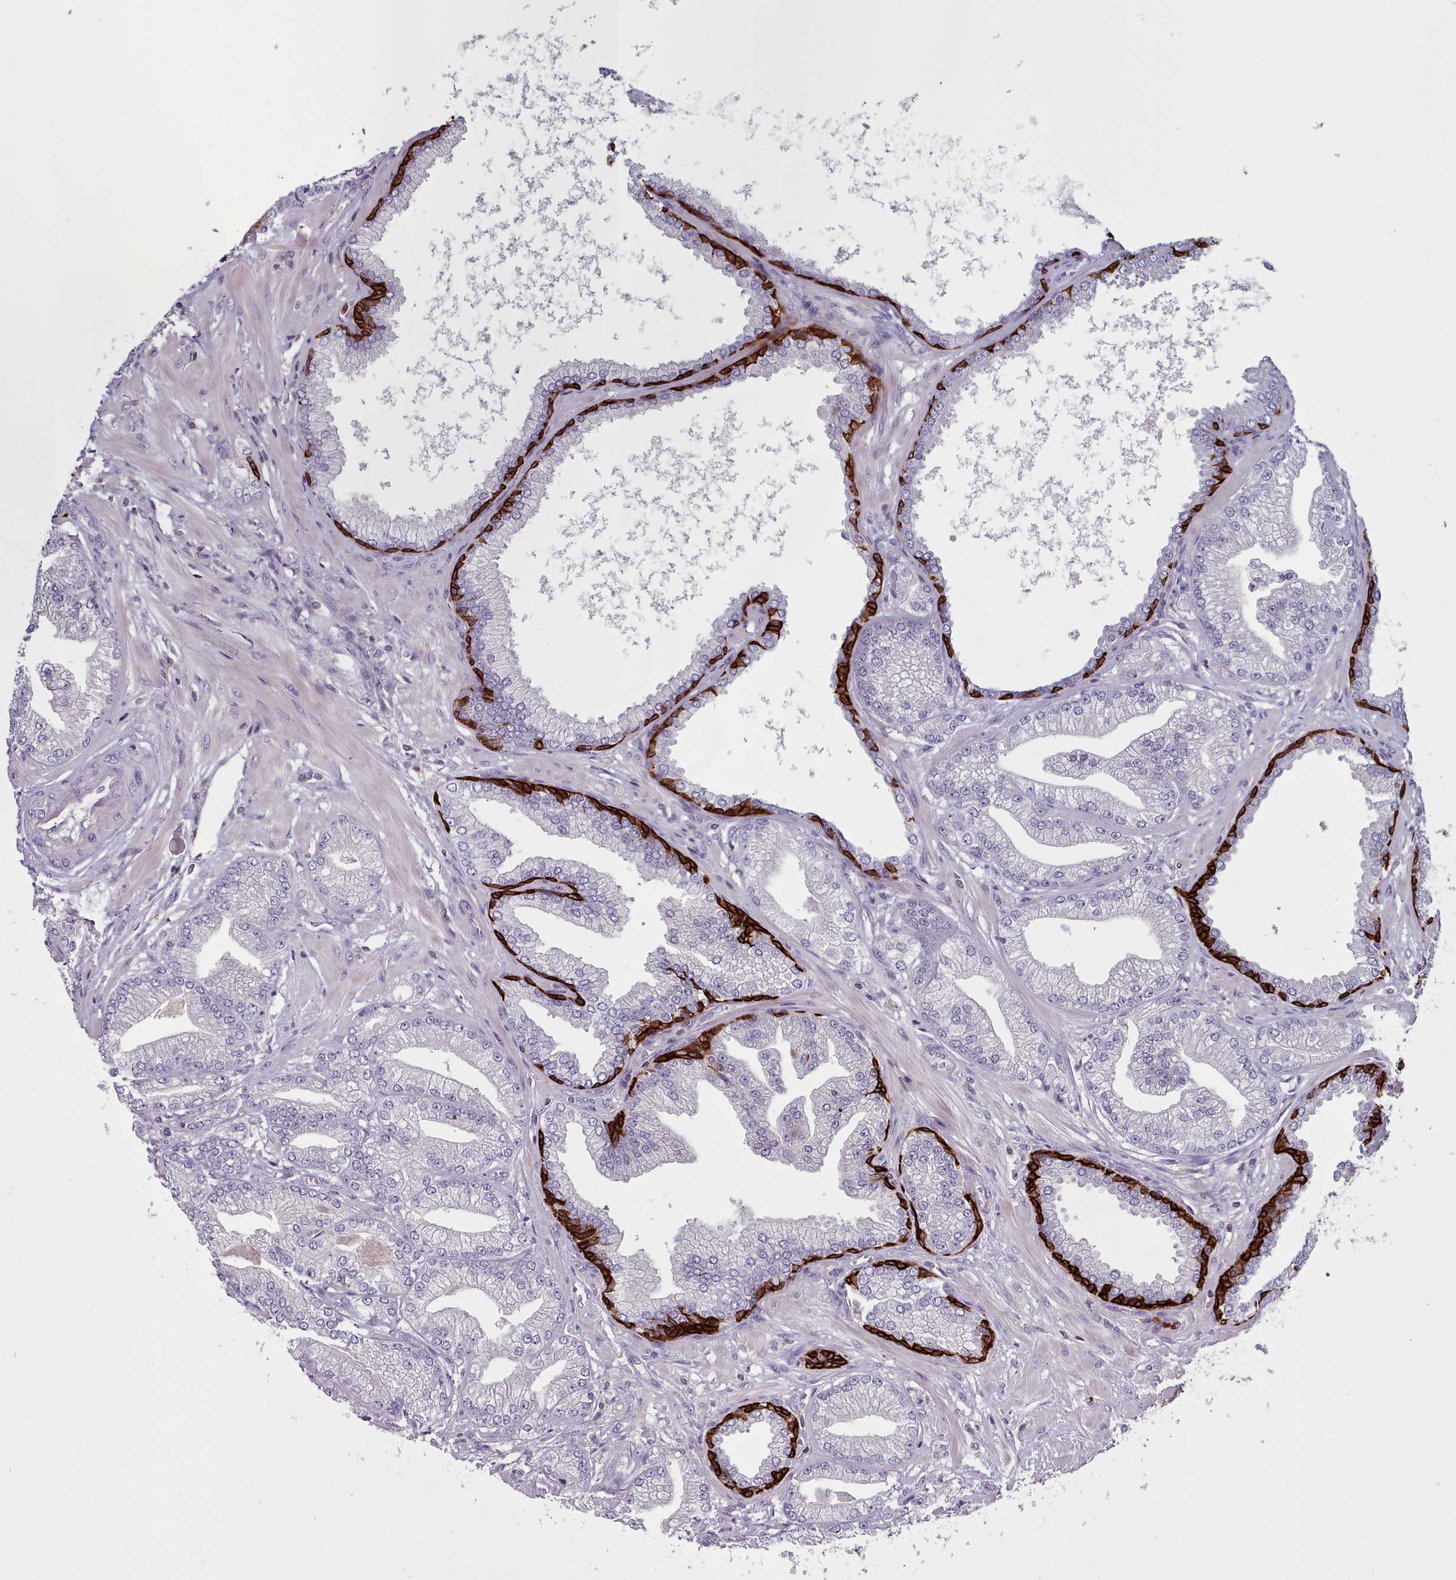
{"staining": {"intensity": "negative", "quantity": "none", "location": "none"}, "tissue": "prostate cancer", "cell_type": "Tumor cells", "image_type": "cancer", "snomed": [{"axis": "morphology", "description": "Adenocarcinoma, Low grade"}, {"axis": "topography", "description": "Prostate"}], "caption": "An immunohistochemistry histopathology image of prostate adenocarcinoma (low-grade) is shown. There is no staining in tumor cells of prostate adenocarcinoma (low-grade).", "gene": "RAC2", "patient": {"sex": "male", "age": 55}}